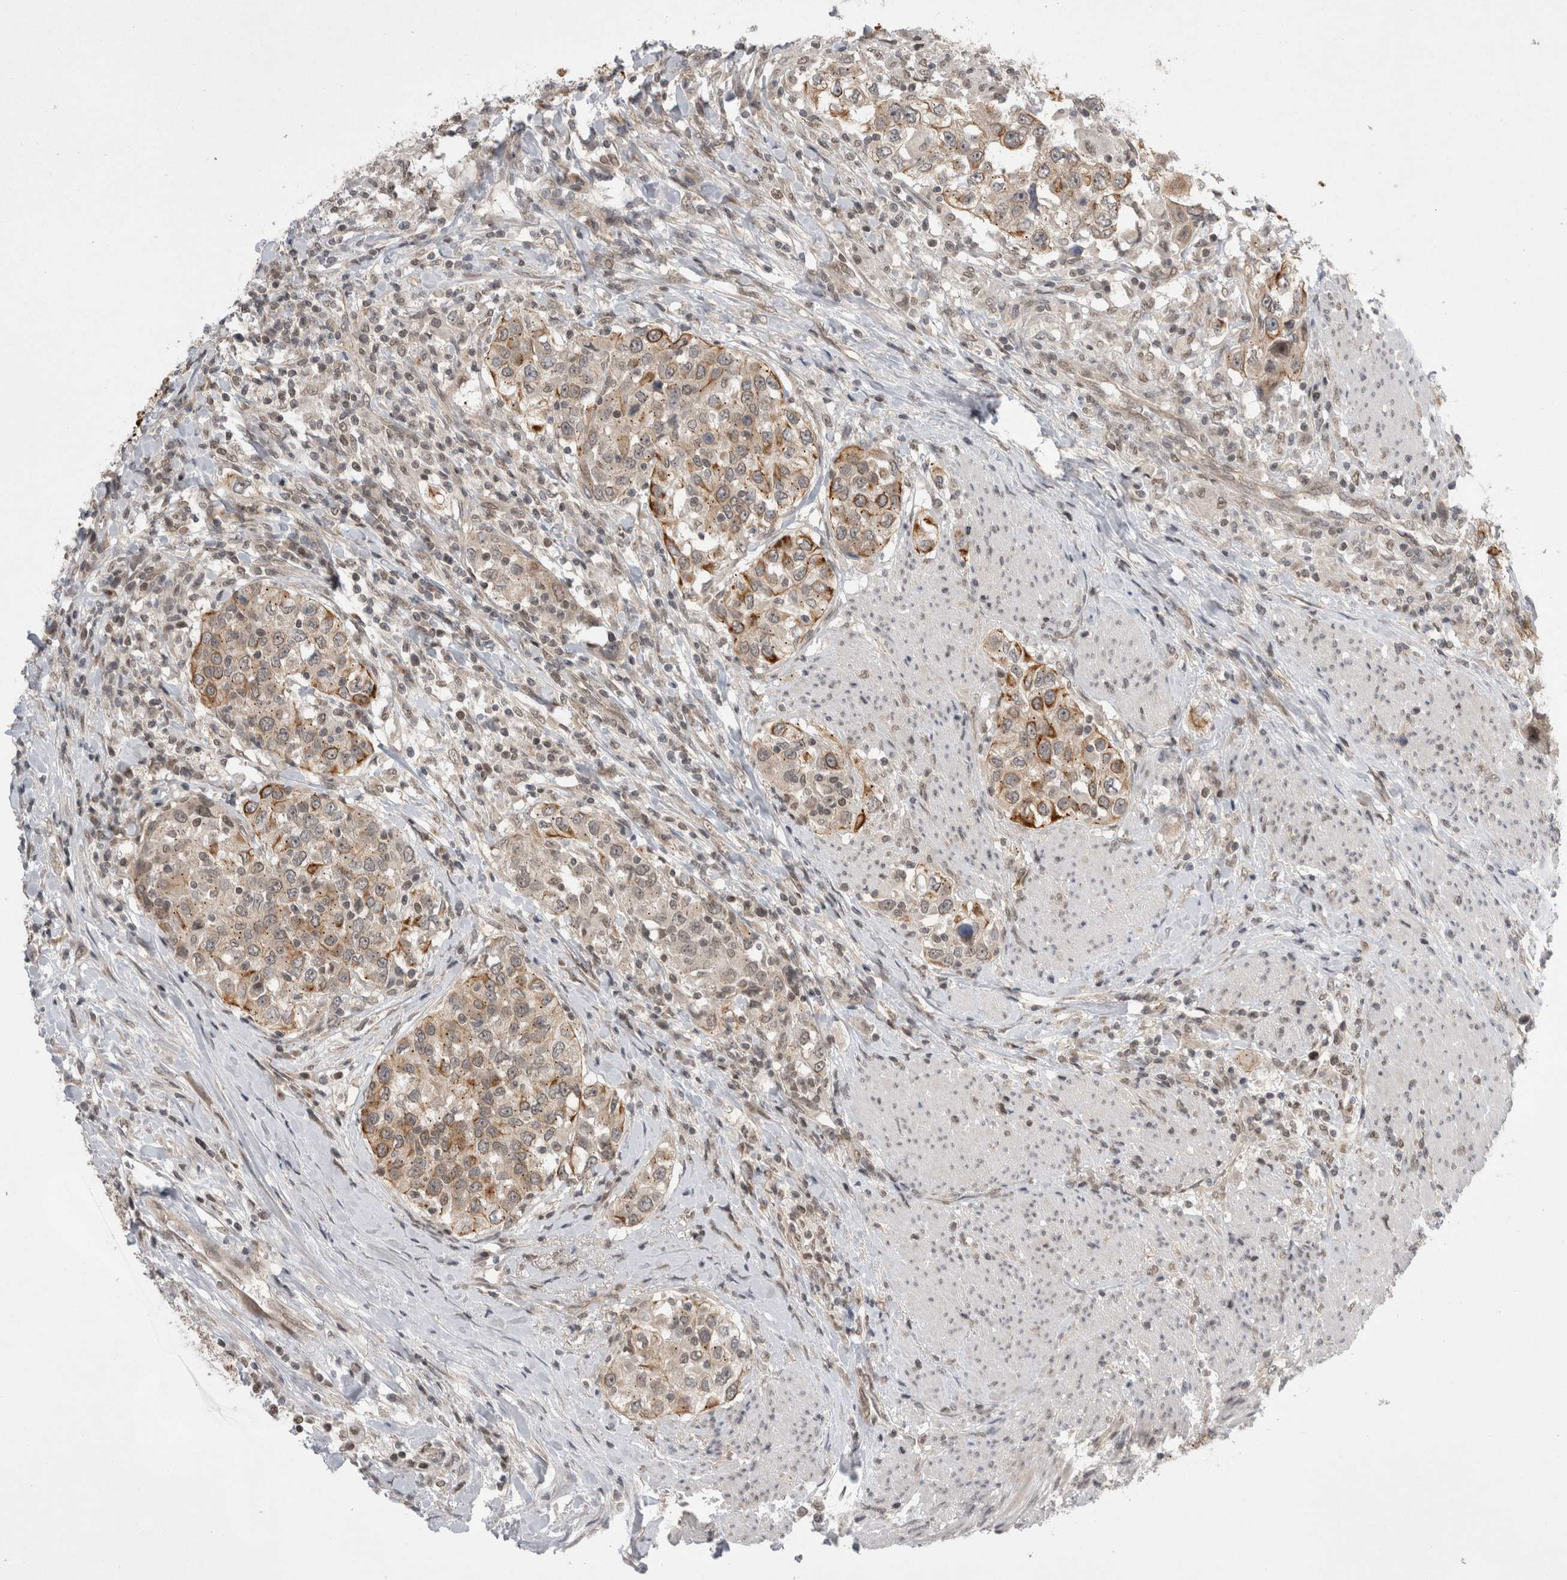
{"staining": {"intensity": "moderate", "quantity": "25%-75%", "location": "cytoplasmic/membranous"}, "tissue": "urothelial cancer", "cell_type": "Tumor cells", "image_type": "cancer", "snomed": [{"axis": "morphology", "description": "Urothelial carcinoma, High grade"}, {"axis": "topography", "description": "Urinary bladder"}], "caption": "High-grade urothelial carcinoma tissue exhibits moderate cytoplasmic/membranous staining in approximately 25%-75% of tumor cells, visualized by immunohistochemistry.", "gene": "ZNF341", "patient": {"sex": "female", "age": 80}}